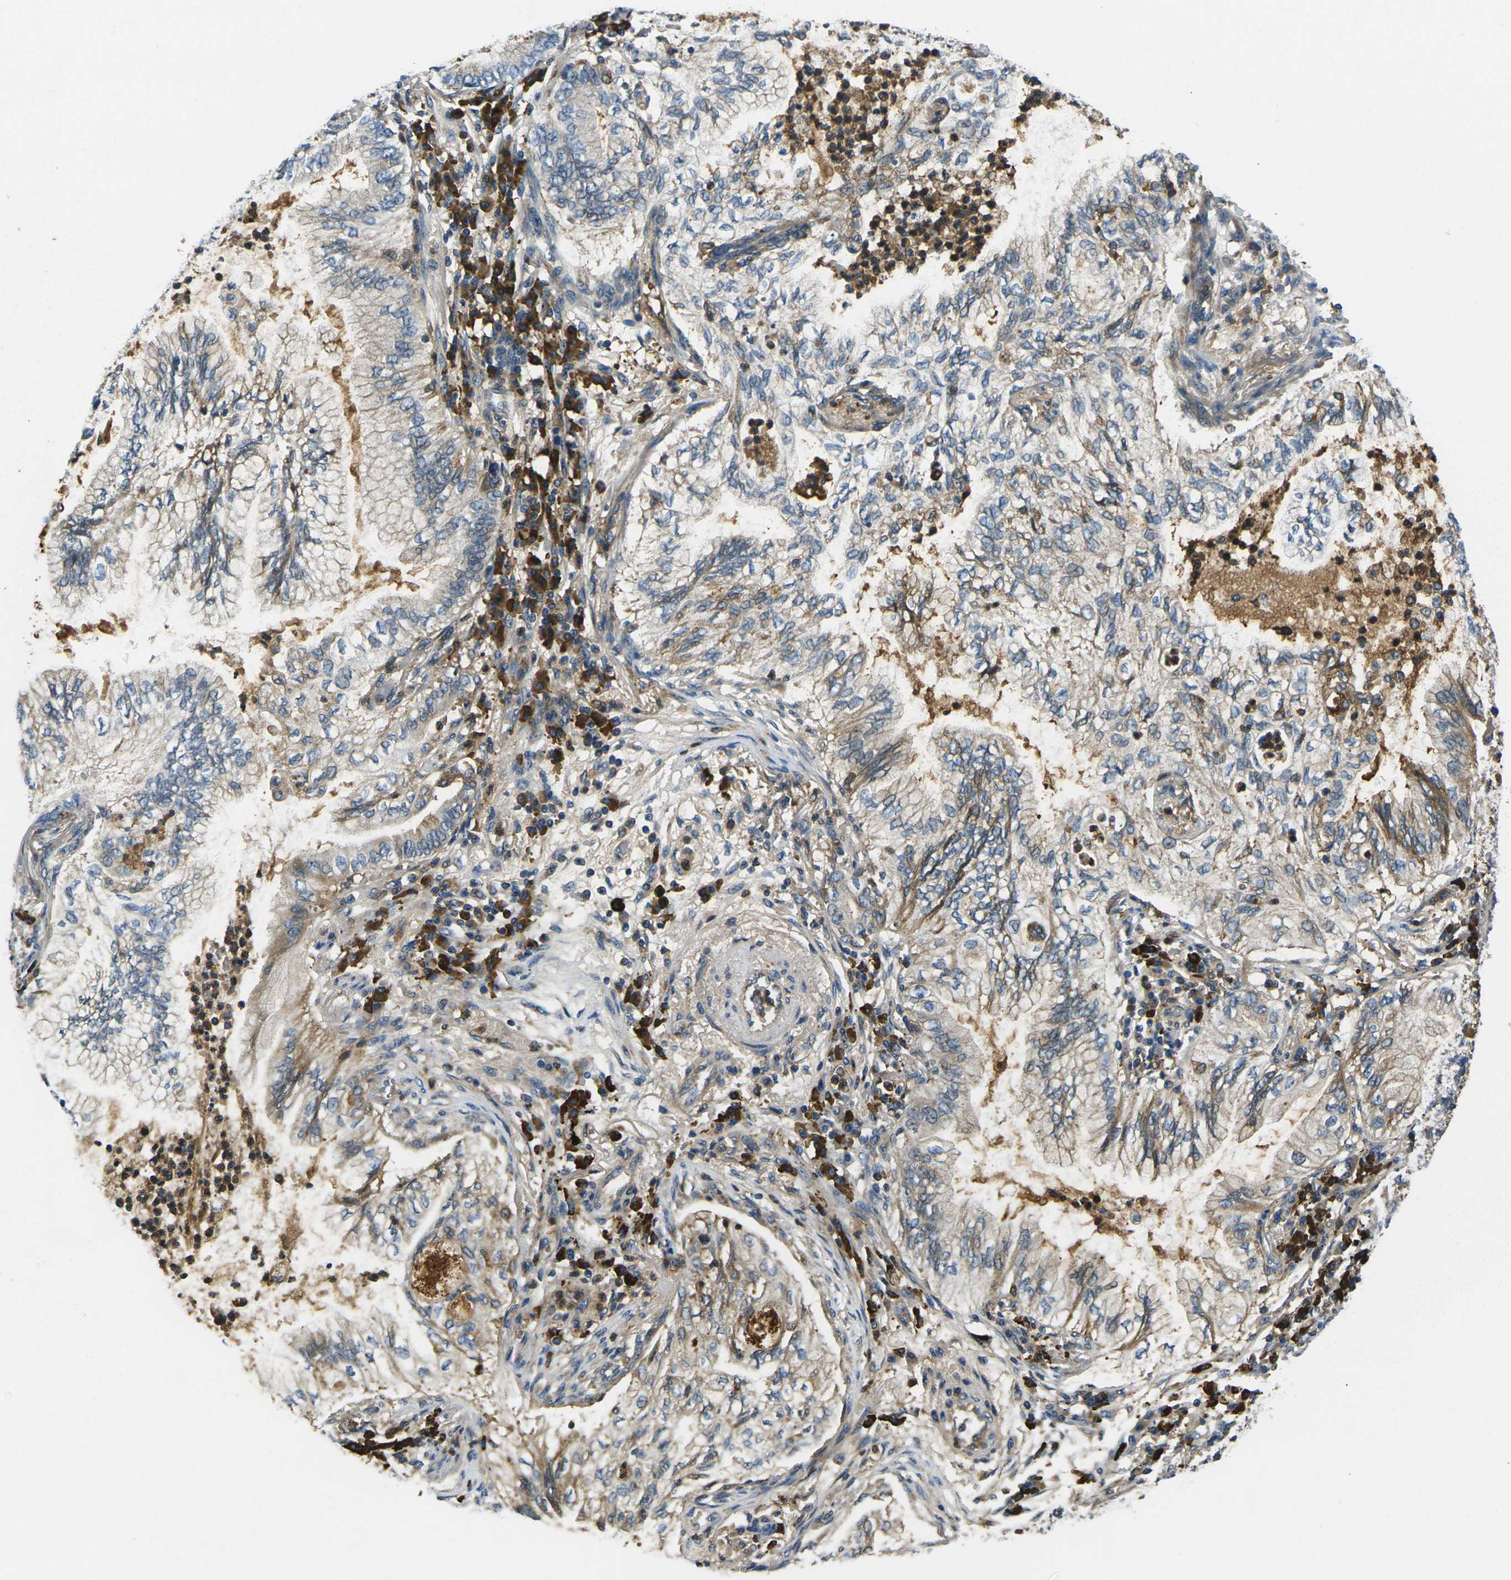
{"staining": {"intensity": "weak", "quantity": "25%-75%", "location": "cytoplasmic/membranous"}, "tissue": "lung cancer", "cell_type": "Tumor cells", "image_type": "cancer", "snomed": [{"axis": "morphology", "description": "Normal tissue, NOS"}, {"axis": "morphology", "description": "Adenocarcinoma, NOS"}, {"axis": "topography", "description": "Bronchus"}, {"axis": "topography", "description": "Lung"}], "caption": "IHC image of human lung cancer stained for a protein (brown), which demonstrates low levels of weak cytoplasmic/membranous staining in approximately 25%-75% of tumor cells.", "gene": "RAB1B", "patient": {"sex": "female", "age": 70}}